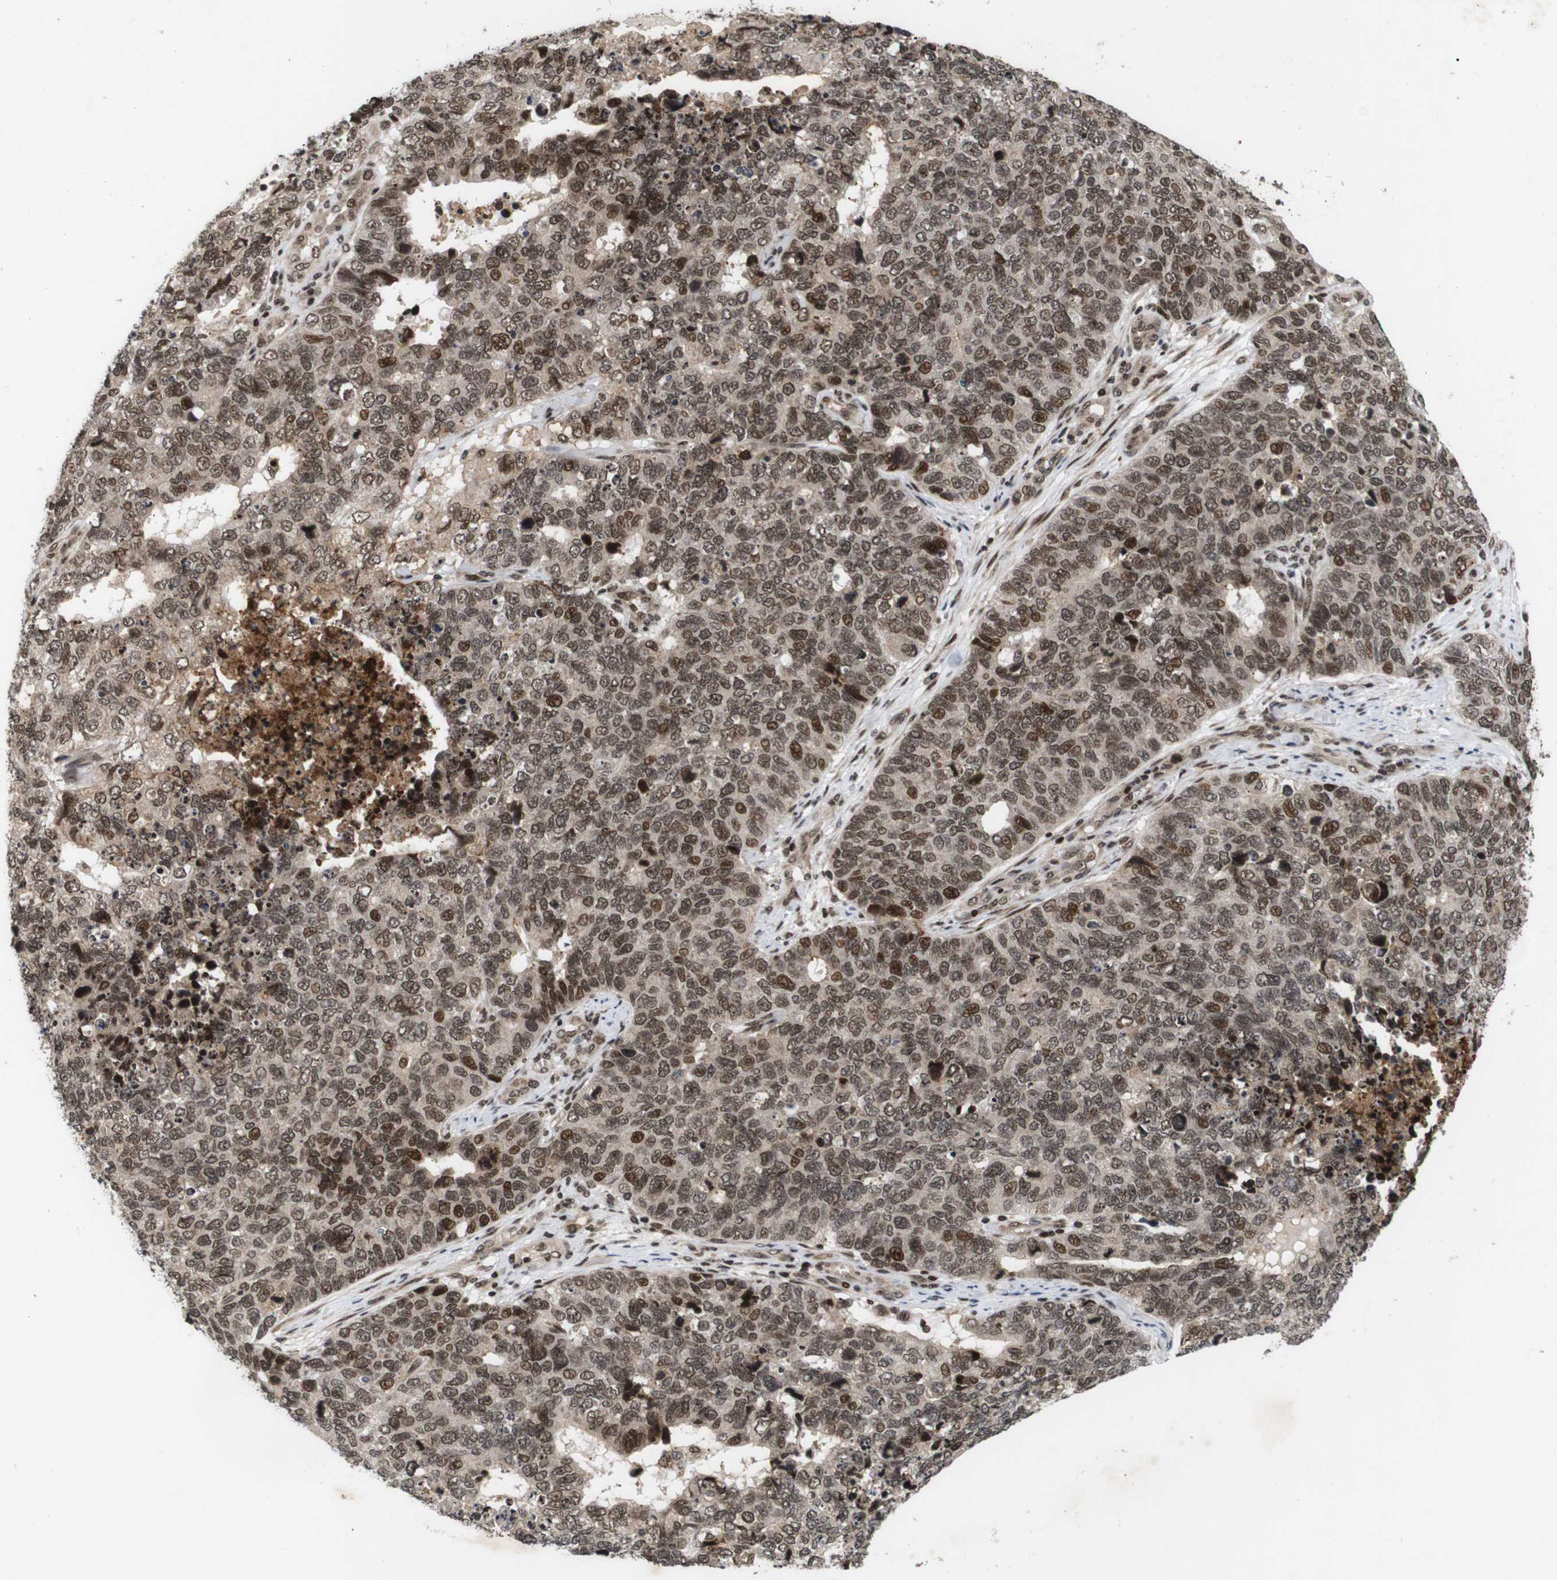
{"staining": {"intensity": "moderate", "quantity": ">75%", "location": "nuclear"}, "tissue": "cervical cancer", "cell_type": "Tumor cells", "image_type": "cancer", "snomed": [{"axis": "morphology", "description": "Squamous cell carcinoma, NOS"}, {"axis": "topography", "description": "Cervix"}], "caption": "Cervical cancer was stained to show a protein in brown. There is medium levels of moderate nuclear staining in about >75% of tumor cells.", "gene": "KIF23", "patient": {"sex": "female", "age": 63}}